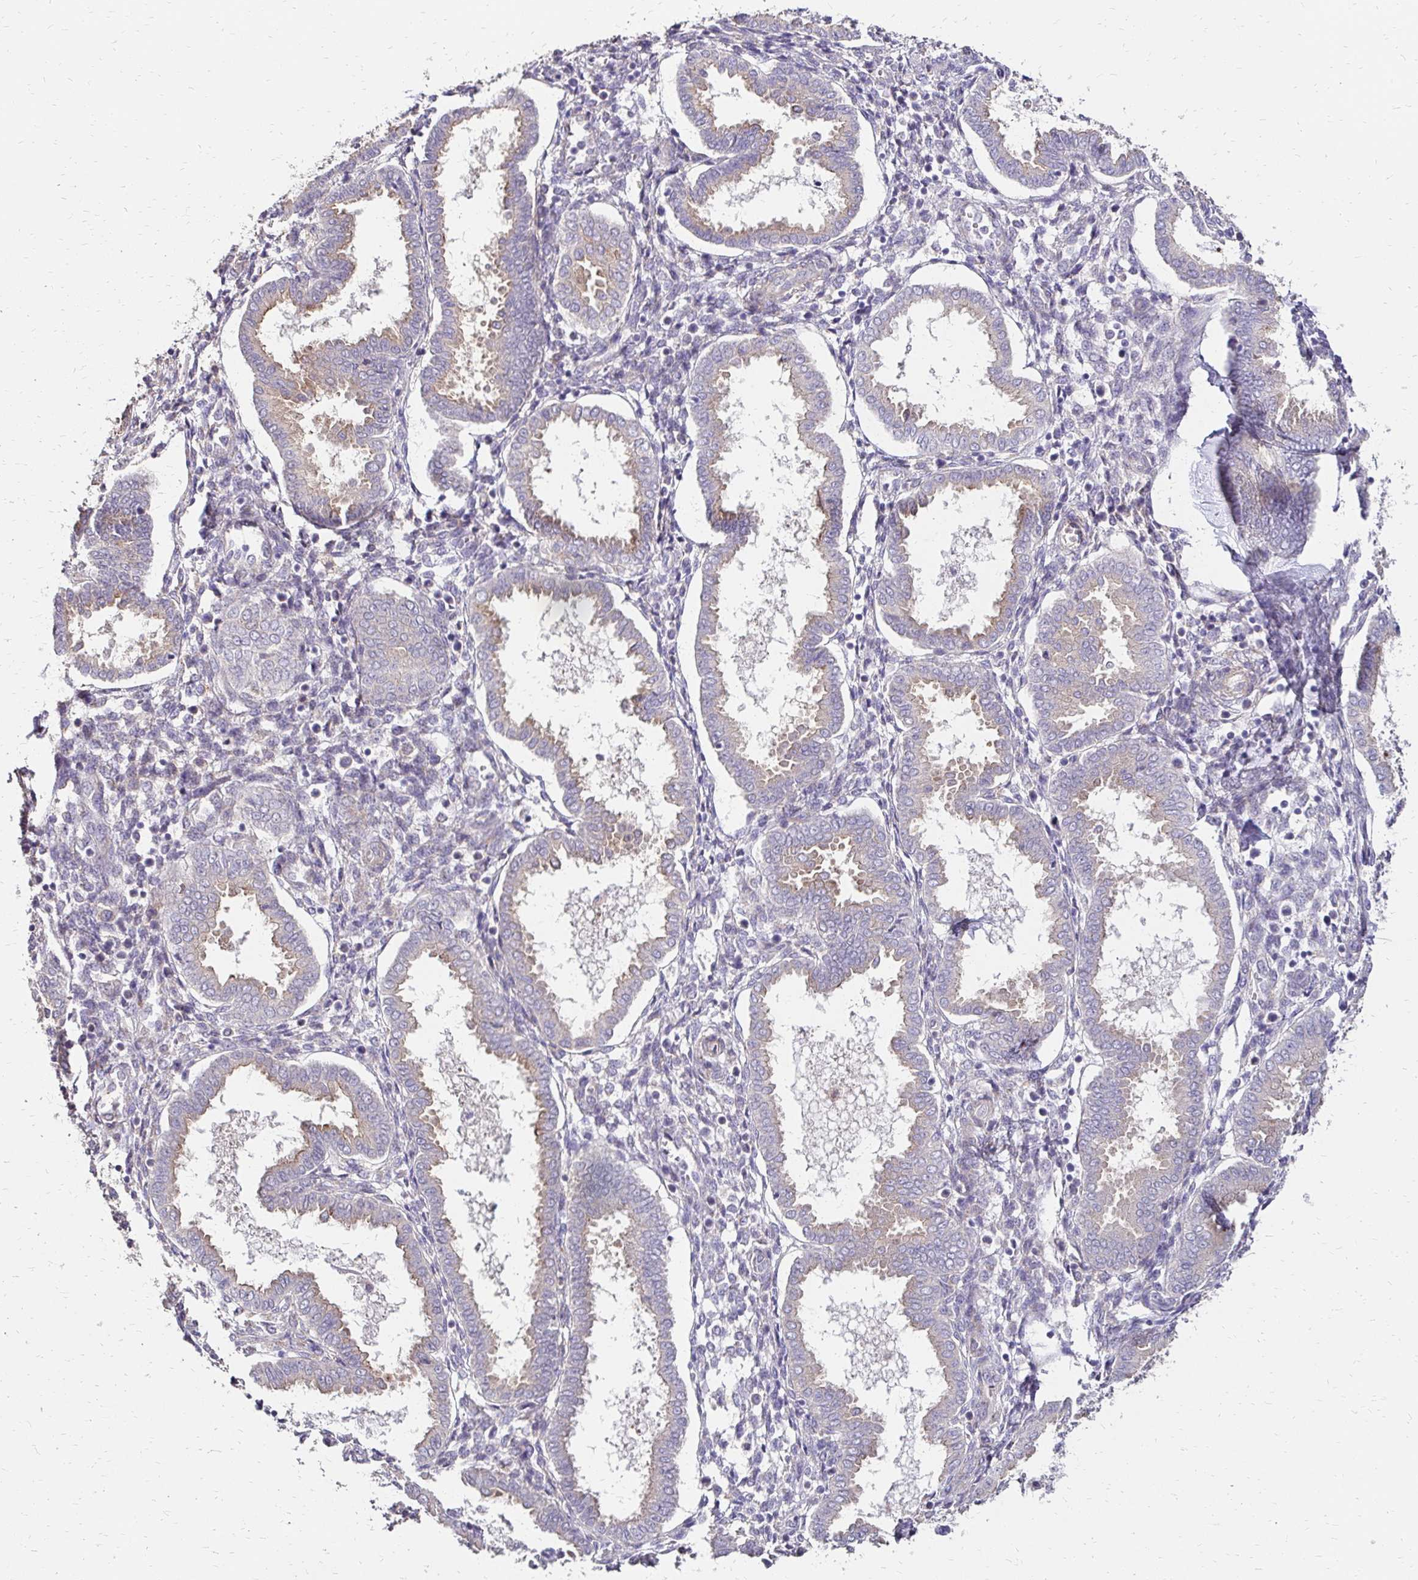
{"staining": {"intensity": "moderate", "quantity": "<25%", "location": "cytoplasmic/membranous"}, "tissue": "endometrium", "cell_type": "Cells in endometrial stroma", "image_type": "normal", "snomed": [{"axis": "morphology", "description": "Normal tissue, NOS"}, {"axis": "topography", "description": "Endometrium"}], "caption": "Immunohistochemical staining of benign endometrium reveals moderate cytoplasmic/membranous protein staining in about <25% of cells in endometrial stroma. The staining is performed using DAB brown chromogen to label protein expression. The nuclei are counter-stained blue using hematoxylin.", "gene": "PRIMA1", "patient": {"sex": "female", "age": 24}}